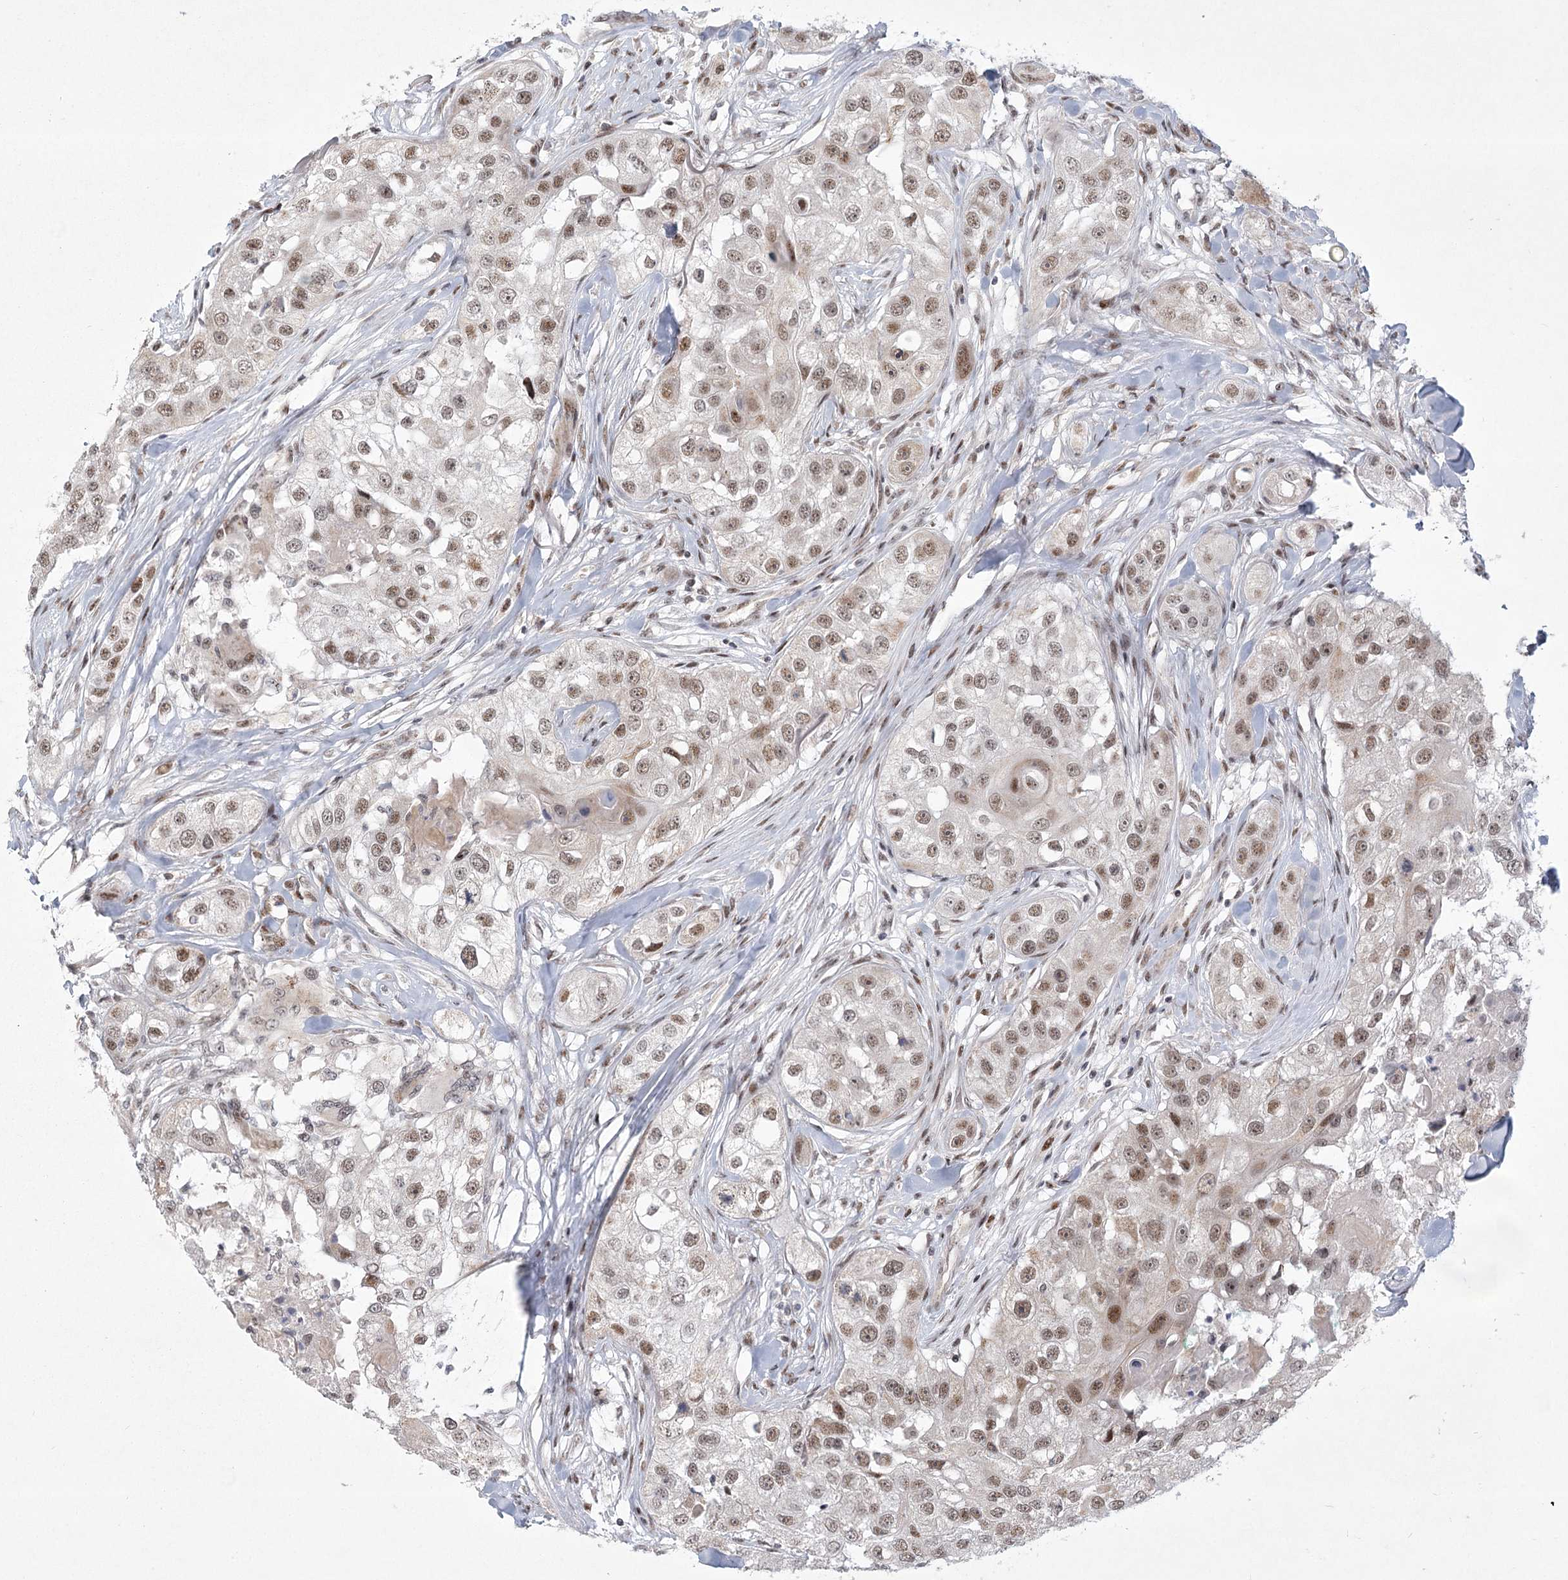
{"staining": {"intensity": "moderate", "quantity": ">75%", "location": "nuclear"}, "tissue": "head and neck cancer", "cell_type": "Tumor cells", "image_type": "cancer", "snomed": [{"axis": "morphology", "description": "Normal tissue, NOS"}, {"axis": "morphology", "description": "Squamous cell carcinoma, NOS"}, {"axis": "topography", "description": "Skeletal muscle"}, {"axis": "topography", "description": "Head-Neck"}], "caption": "Protein staining demonstrates moderate nuclear positivity in about >75% of tumor cells in head and neck cancer (squamous cell carcinoma).", "gene": "CIB4", "patient": {"sex": "male", "age": 51}}